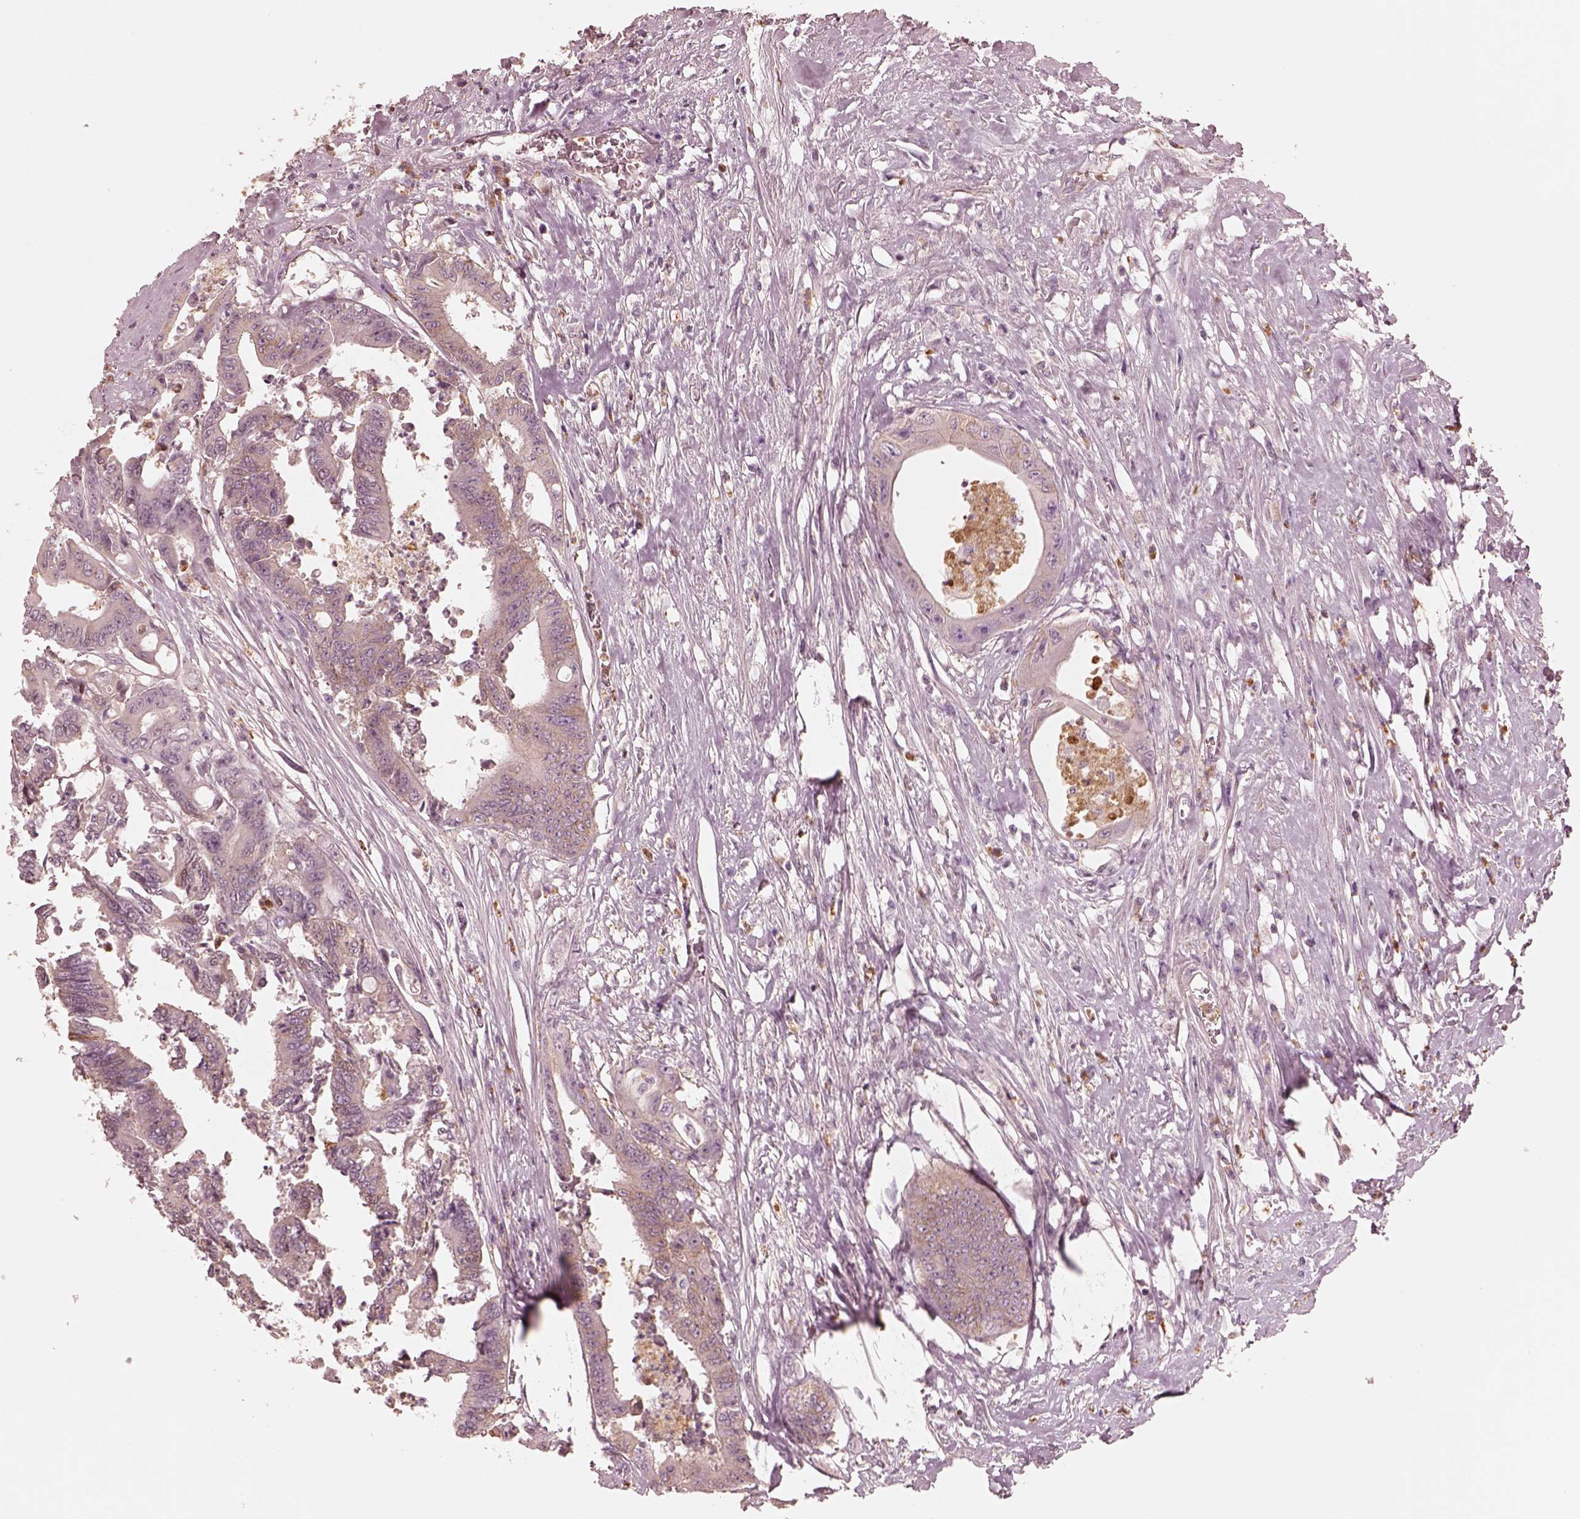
{"staining": {"intensity": "weak", "quantity": "25%-75%", "location": "cytoplasmic/membranous"}, "tissue": "colorectal cancer", "cell_type": "Tumor cells", "image_type": "cancer", "snomed": [{"axis": "morphology", "description": "Adenocarcinoma, NOS"}, {"axis": "topography", "description": "Rectum"}], "caption": "IHC staining of colorectal cancer (adenocarcinoma), which demonstrates low levels of weak cytoplasmic/membranous positivity in approximately 25%-75% of tumor cells indicating weak cytoplasmic/membranous protein expression. The staining was performed using DAB (3,3'-diaminobenzidine) (brown) for protein detection and nuclei were counterstained in hematoxylin (blue).", "gene": "GPRIN1", "patient": {"sex": "male", "age": 54}}